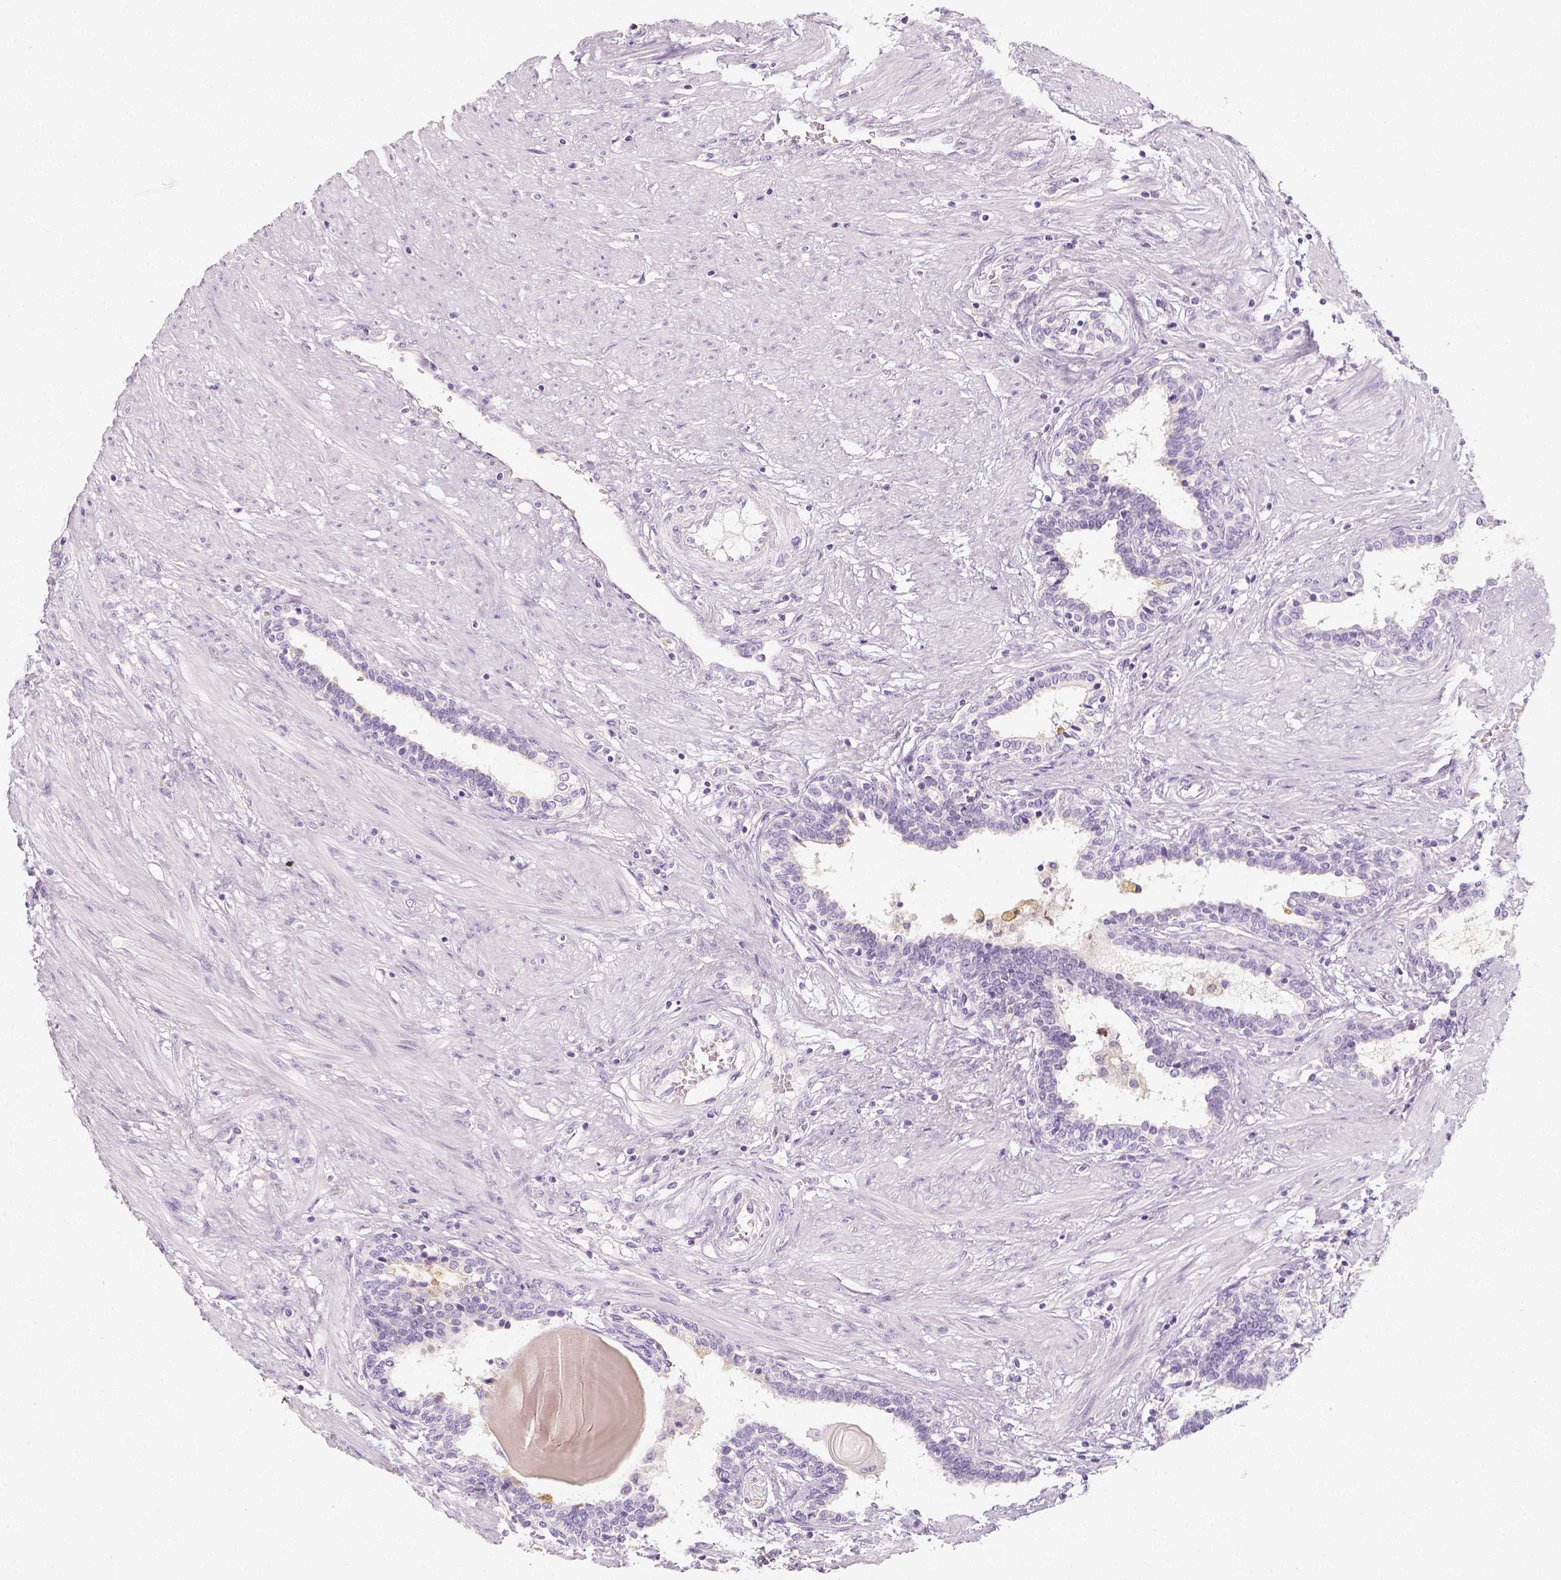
{"staining": {"intensity": "negative", "quantity": "none", "location": "none"}, "tissue": "prostate", "cell_type": "Glandular cells", "image_type": "normal", "snomed": [{"axis": "morphology", "description": "Normal tissue, NOS"}, {"axis": "topography", "description": "Prostate"}], "caption": "This is an immunohistochemistry image of normal human prostate. There is no positivity in glandular cells.", "gene": "NECAB2", "patient": {"sex": "male", "age": 55}}